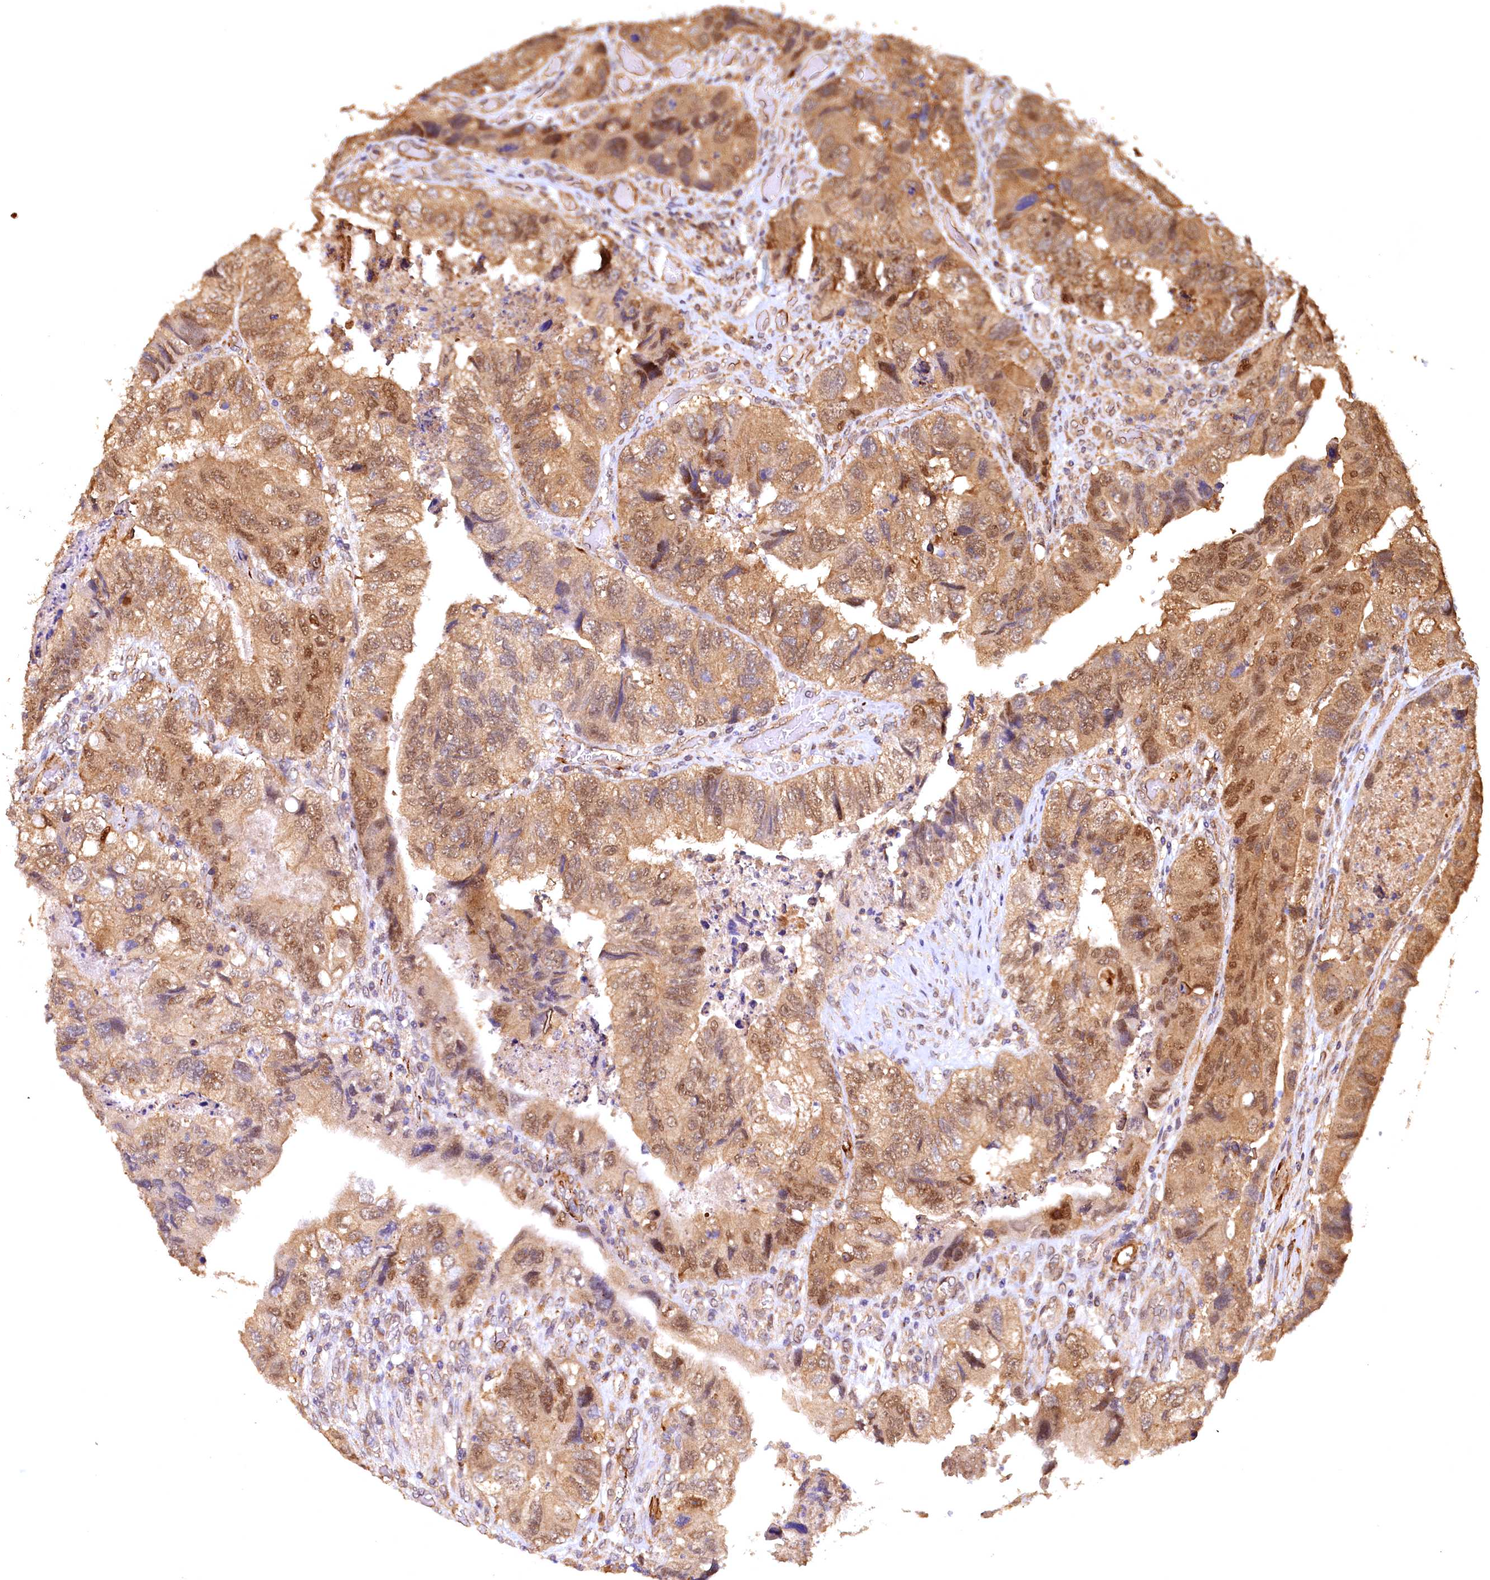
{"staining": {"intensity": "moderate", "quantity": ">75%", "location": "cytoplasmic/membranous,nuclear"}, "tissue": "colorectal cancer", "cell_type": "Tumor cells", "image_type": "cancer", "snomed": [{"axis": "morphology", "description": "Adenocarcinoma, NOS"}, {"axis": "topography", "description": "Rectum"}], "caption": "Immunohistochemistry (IHC) of colorectal adenocarcinoma exhibits medium levels of moderate cytoplasmic/membranous and nuclear positivity in about >75% of tumor cells. (DAB = brown stain, brightfield microscopy at high magnification).", "gene": "UBL7", "patient": {"sex": "male", "age": 63}}